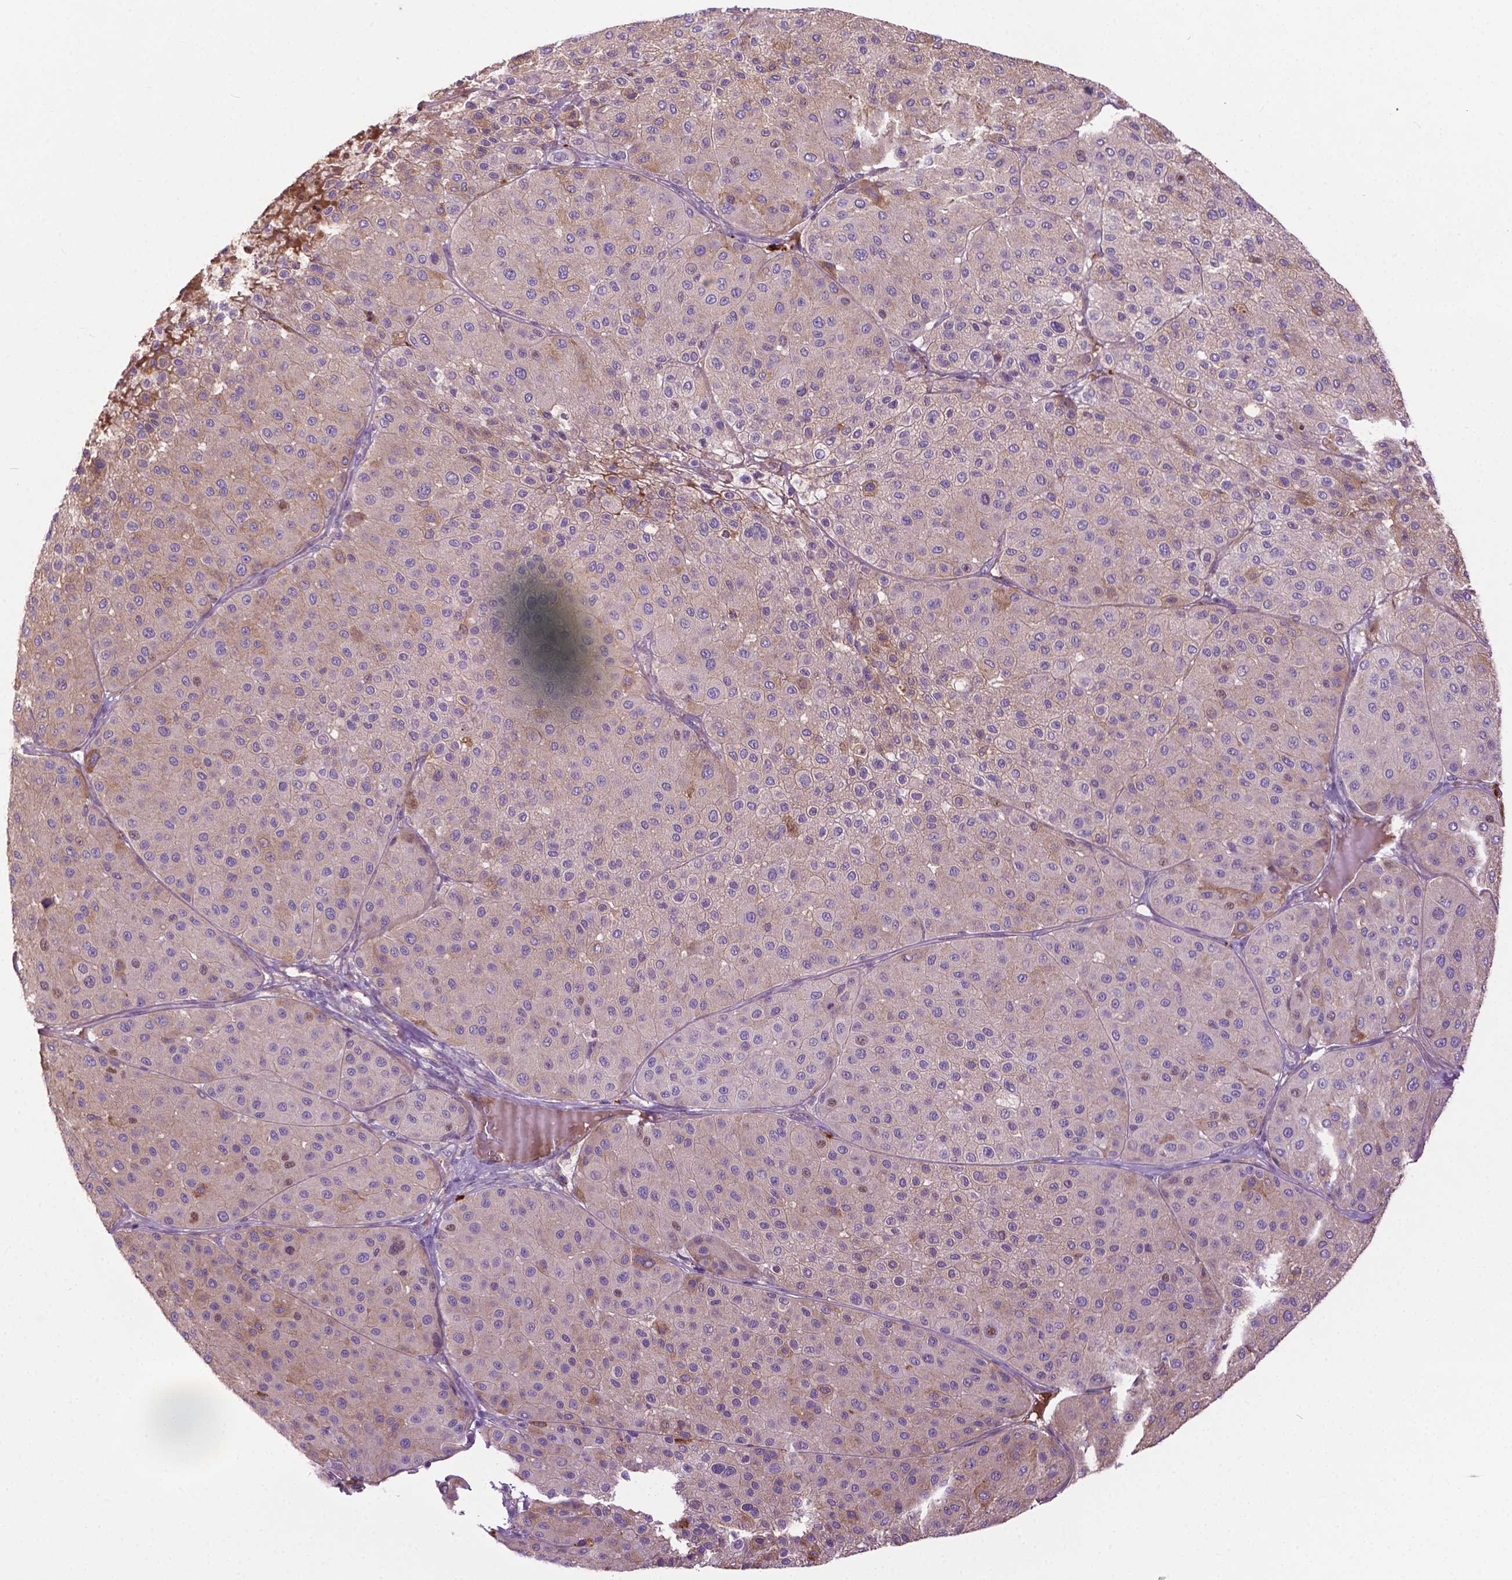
{"staining": {"intensity": "weak", "quantity": "<25%", "location": "cytoplasmic/membranous"}, "tissue": "melanoma", "cell_type": "Tumor cells", "image_type": "cancer", "snomed": [{"axis": "morphology", "description": "Malignant melanoma, Metastatic site"}, {"axis": "topography", "description": "Smooth muscle"}], "caption": "IHC micrograph of human malignant melanoma (metastatic site) stained for a protein (brown), which shows no expression in tumor cells.", "gene": "SPECC1L", "patient": {"sex": "male", "age": 41}}